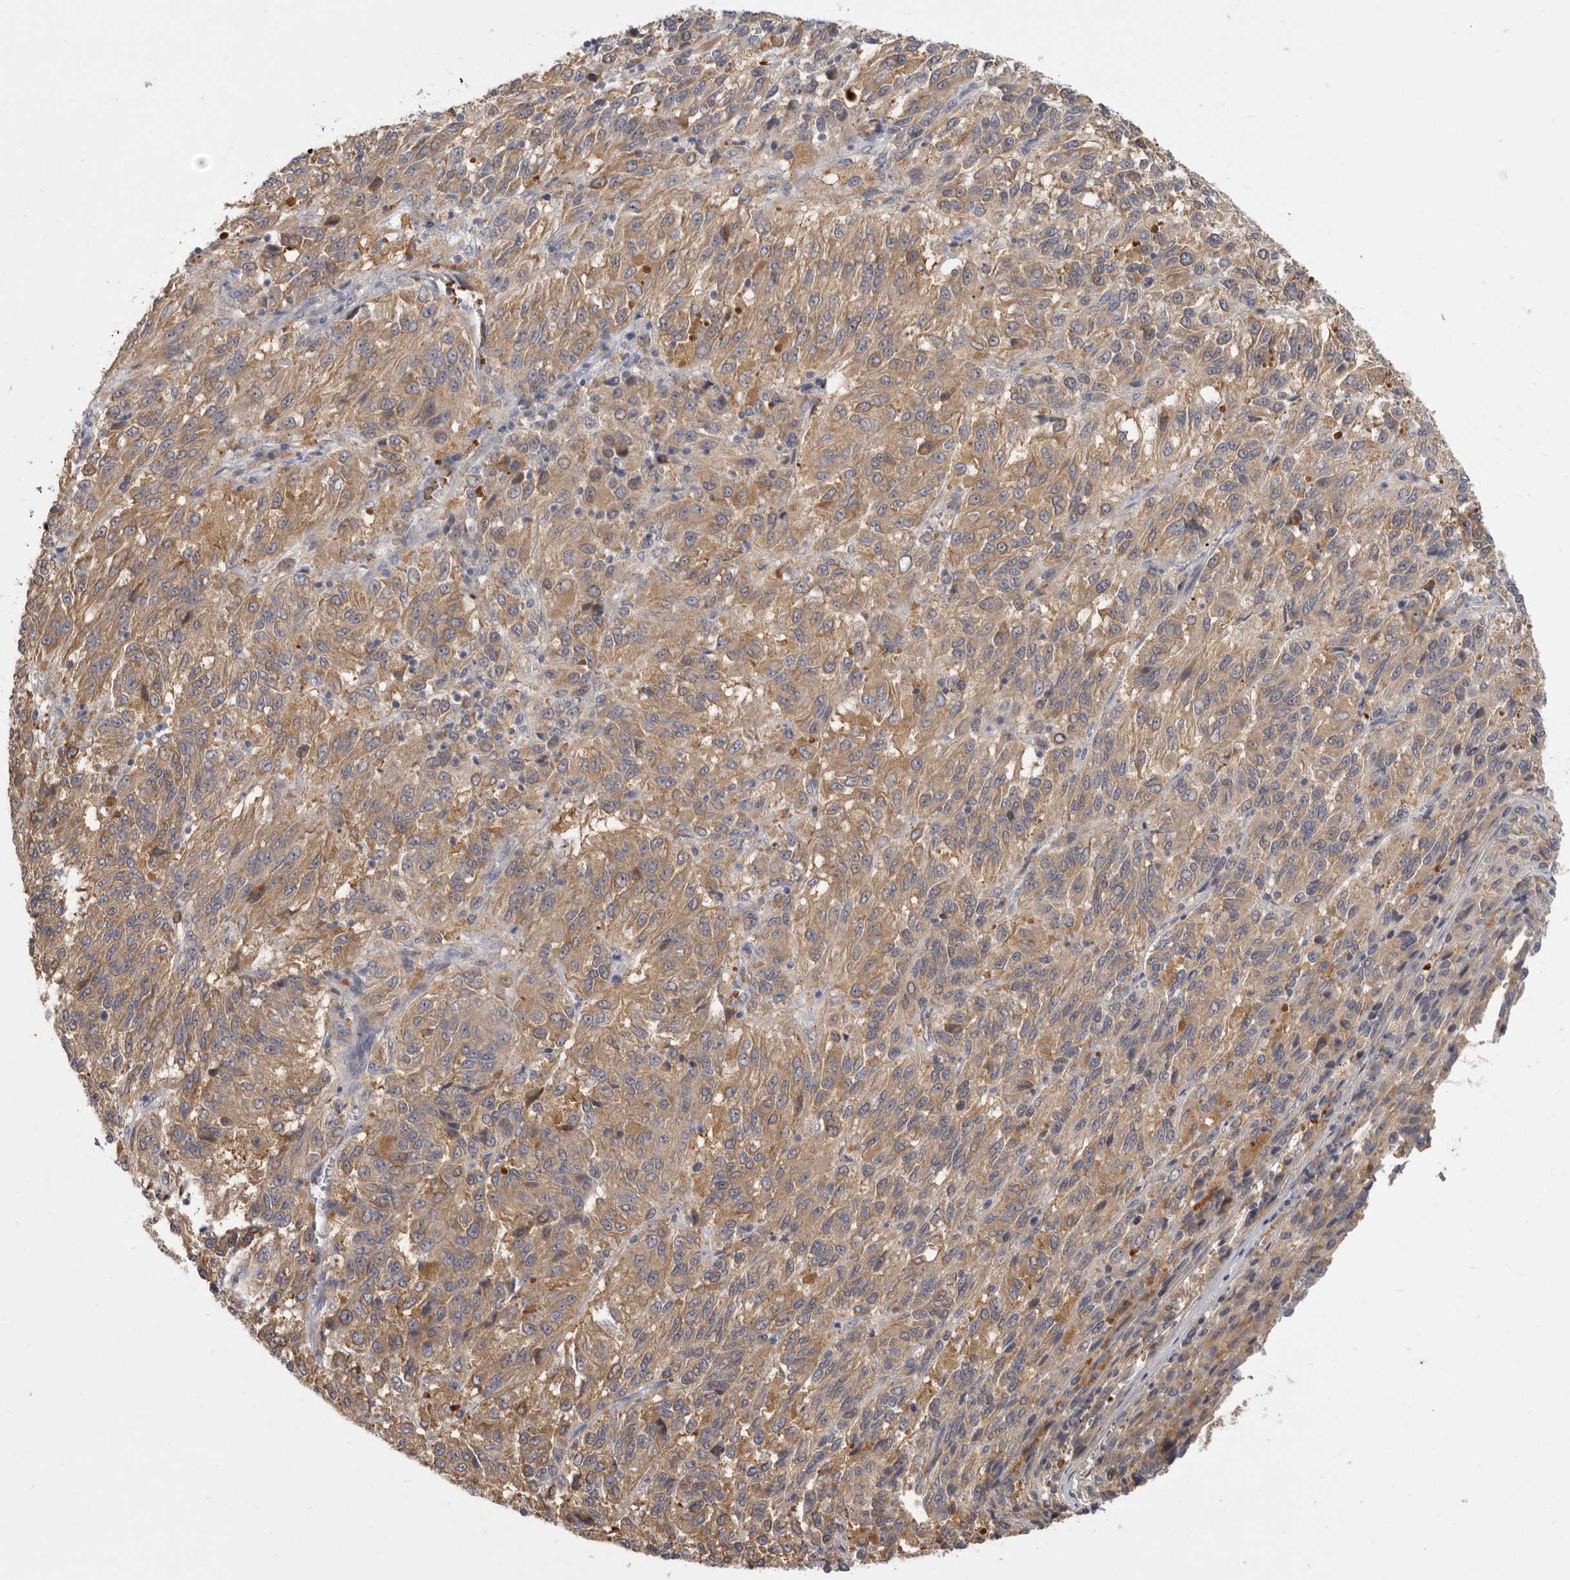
{"staining": {"intensity": "moderate", "quantity": ">75%", "location": "cytoplasmic/membranous"}, "tissue": "melanoma", "cell_type": "Tumor cells", "image_type": "cancer", "snomed": [{"axis": "morphology", "description": "Malignant melanoma, Metastatic site"}, {"axis": "topography", "description": "Lung"}], "caption": "Immunohistochemistry (IHC) staining of malignant melanoma (metastatic site), which reveals medium levels of moderate cytoplasmic/membranous staining in approximately >75% of tumor cells indicating moderate cytoplasmic/membranous protein positivity. The staining was performed using DAB (3,3'-diaminobenzidine) (brown) for protein detection and nuclei were counterstained in hematoxylin (blue).", "gene": "CFAP298", "patient": {"sex": "male", "age": 64}}